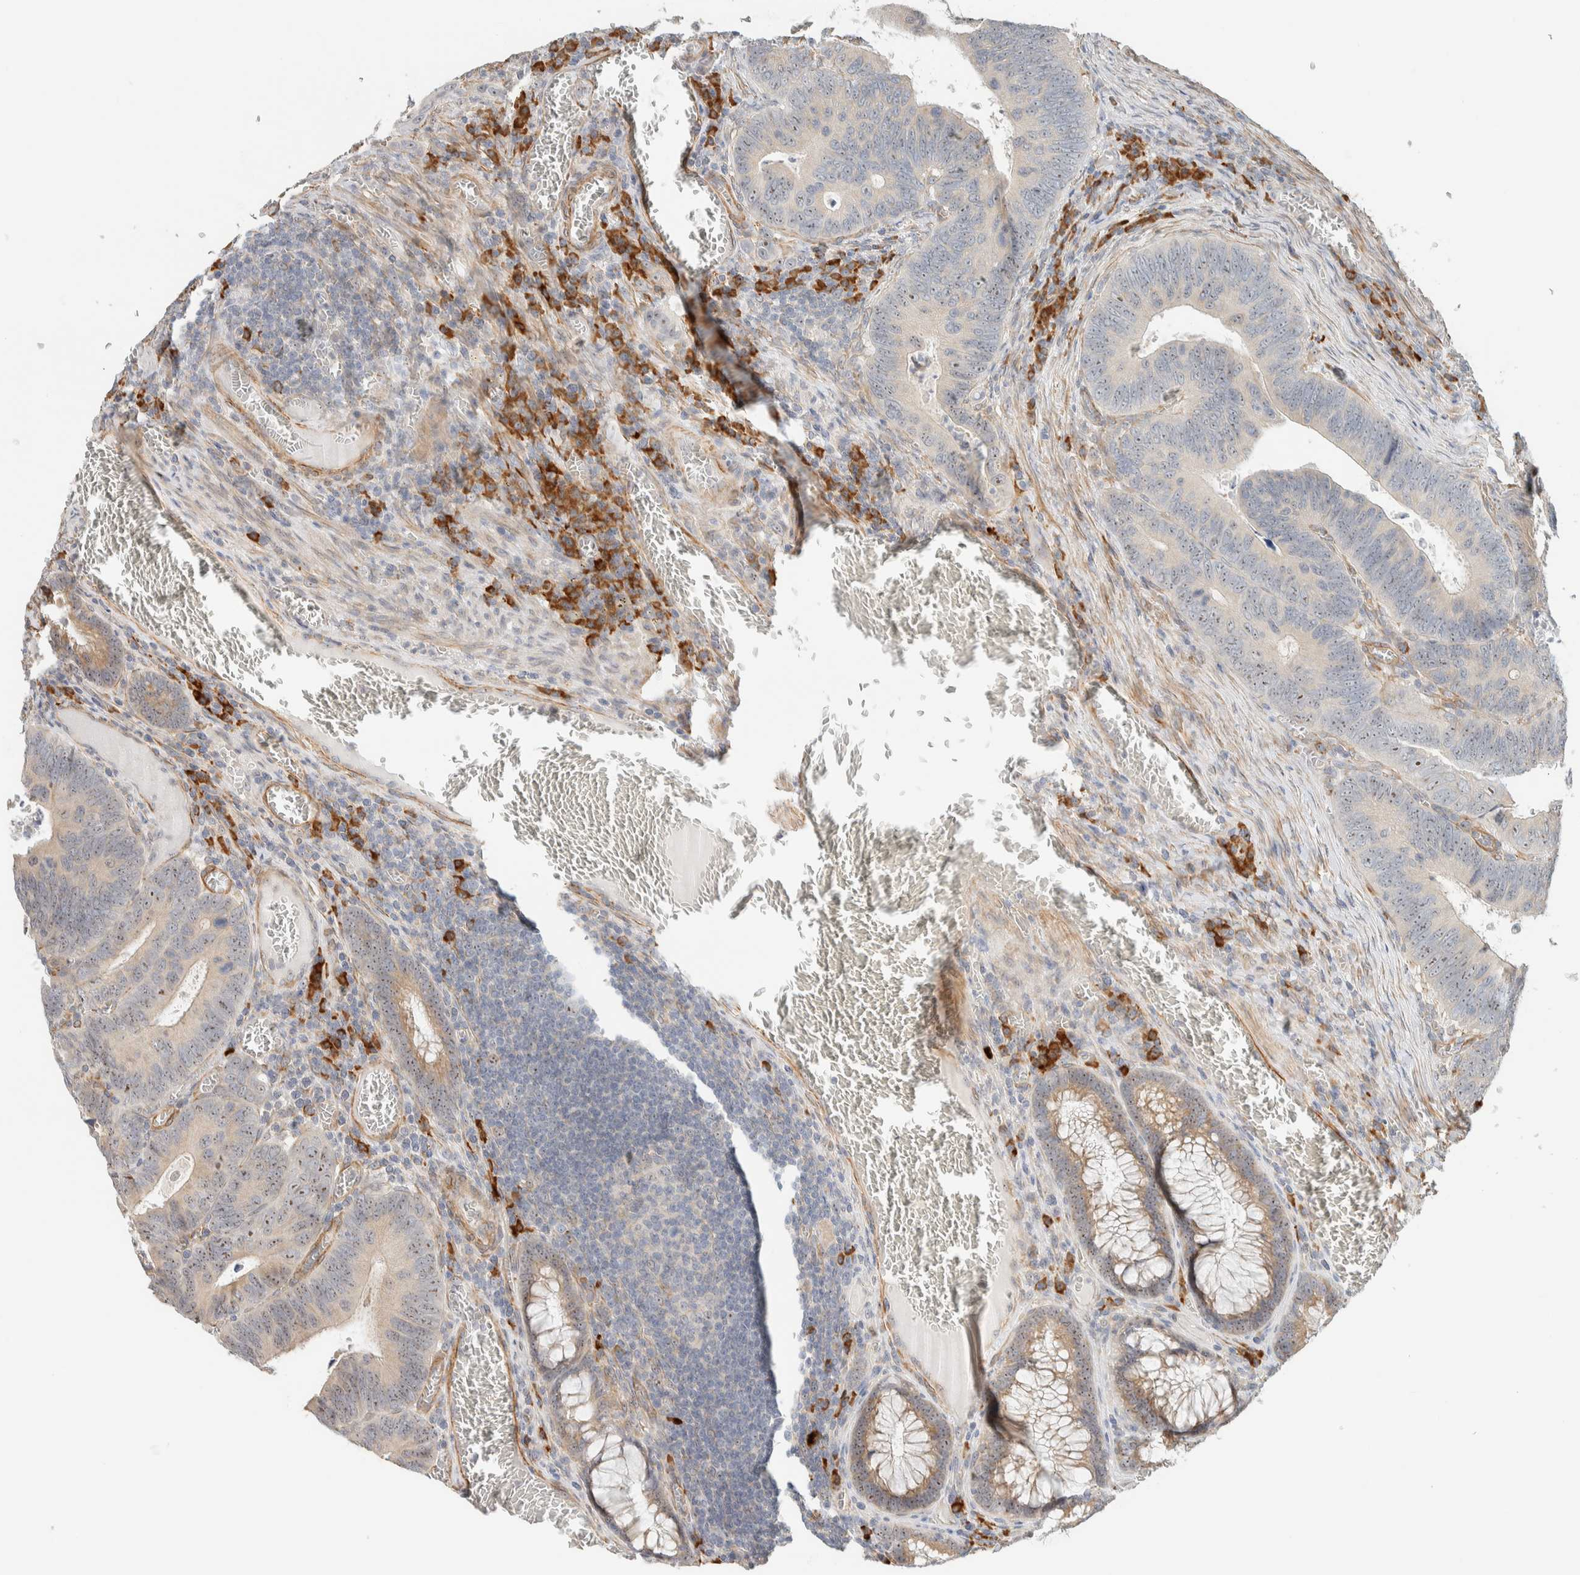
{"staining": {"intensity": "weak", "quantity": "<25%", "location": "cytoplasmic/membranous,nuclear"}, "tissue": "colorectal cancer", "cell_type": "Tumor cells", "image_type": "cancer", "snomed": [{"axis": "morphology", "description": "Inflammation, NOS"}, {"axis": "morphology", "description": "Adenocarcinoma, NOS"}, {"axis": "topography", "description": "Colon"}], "caption": "Immunohistochemical staining of colorectal cancer (adenocarcinoma) reveals no significant staining in tumor cells. (DAB (3,3'-diaminobenzidine) immunohistochemistry (IHC) with hematoxylin counter stain).", "gene": "KLHL40", "patient": {"sex": "male", "age": 72}}